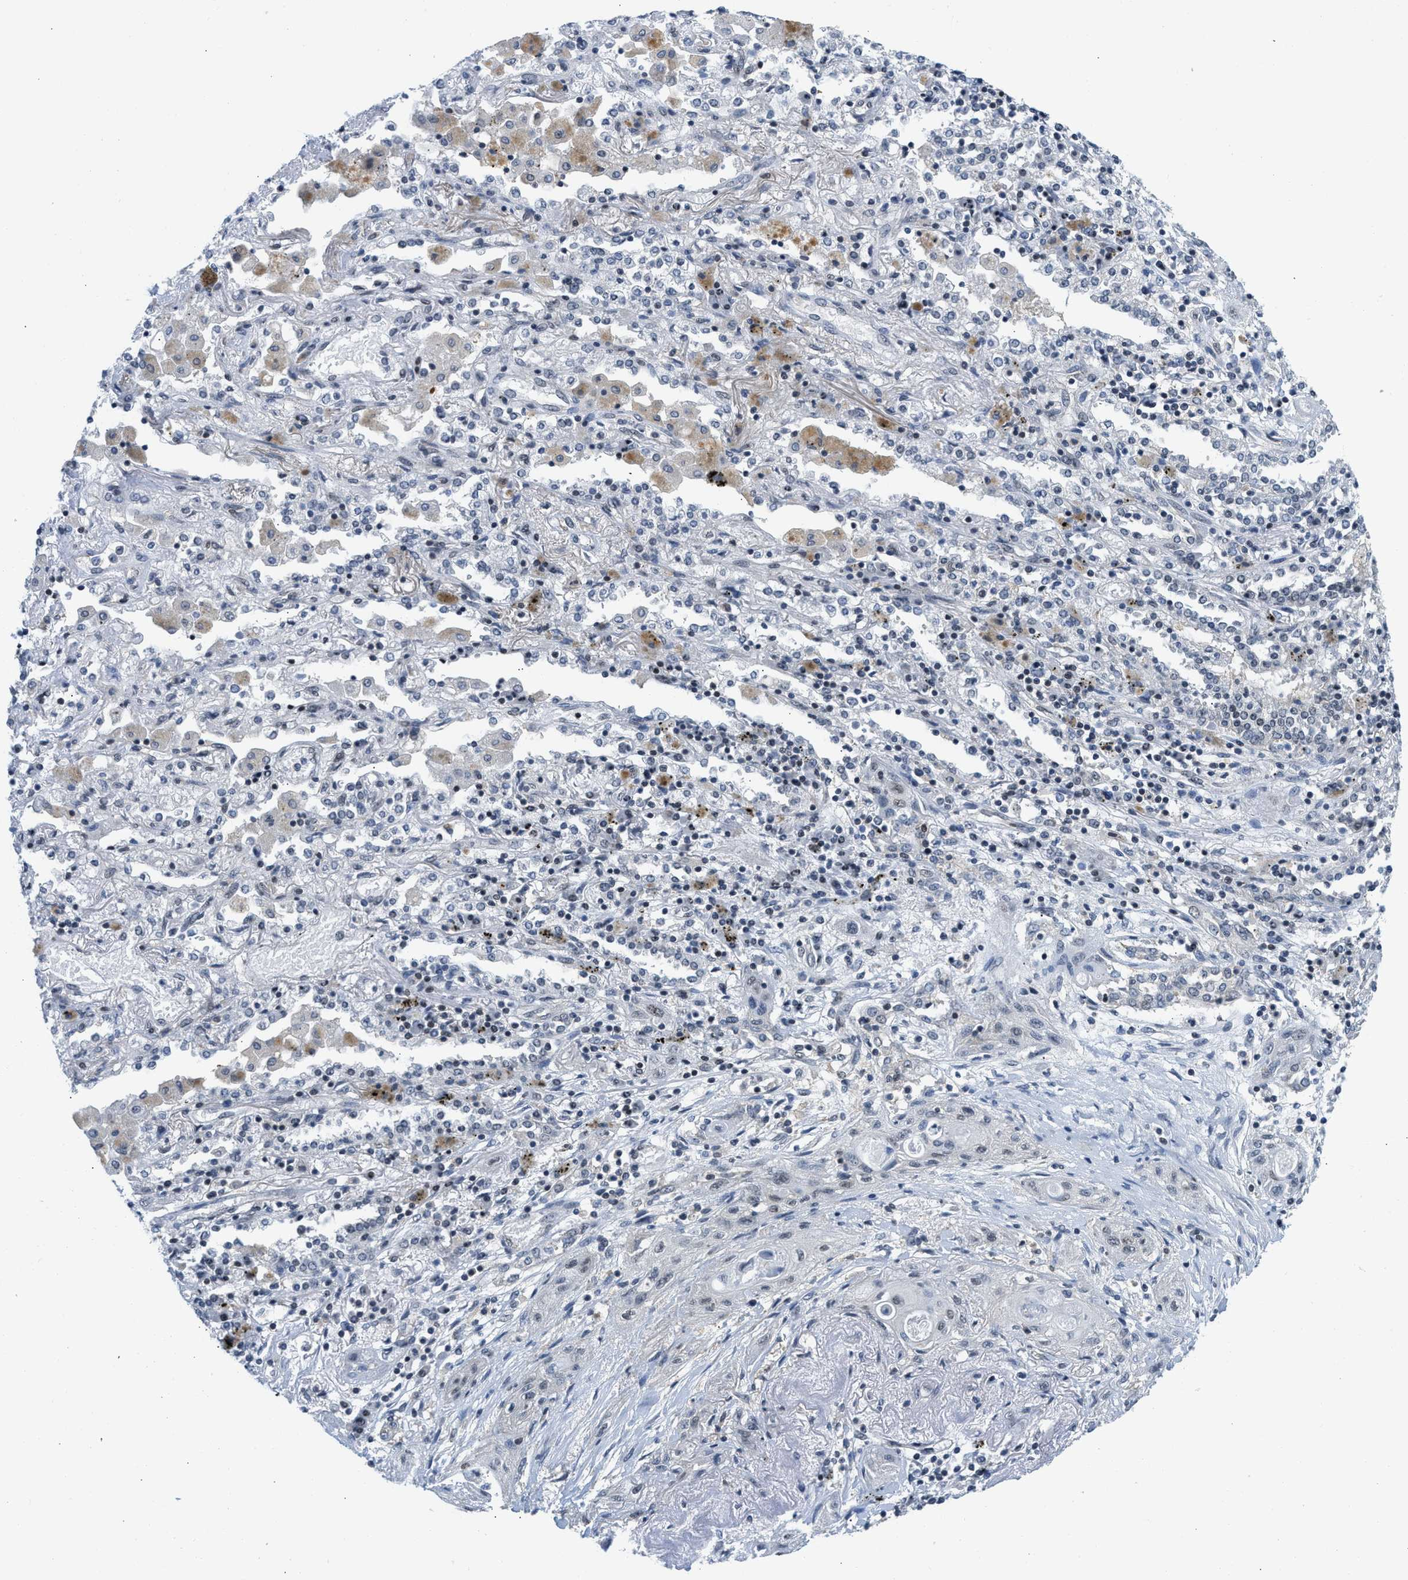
{"staining": {"intensity": "negative", "quantity": "none", "location": "none"}, "tissue": "lung cancer", "cell_type": "Tumor cells", "image_type": "cancer", "snomed": [{"axis": "morphology", "description": "Squamous cell carcinoma, NOS"}, {"axis": "topography", "description": "Lung"}], "caption": "This is an IHC photomicrograph of human lung cancer. There is no expression in tumor cells.", "gene": "OLIG3", "patient": {"sex": "female", "age": 47}}